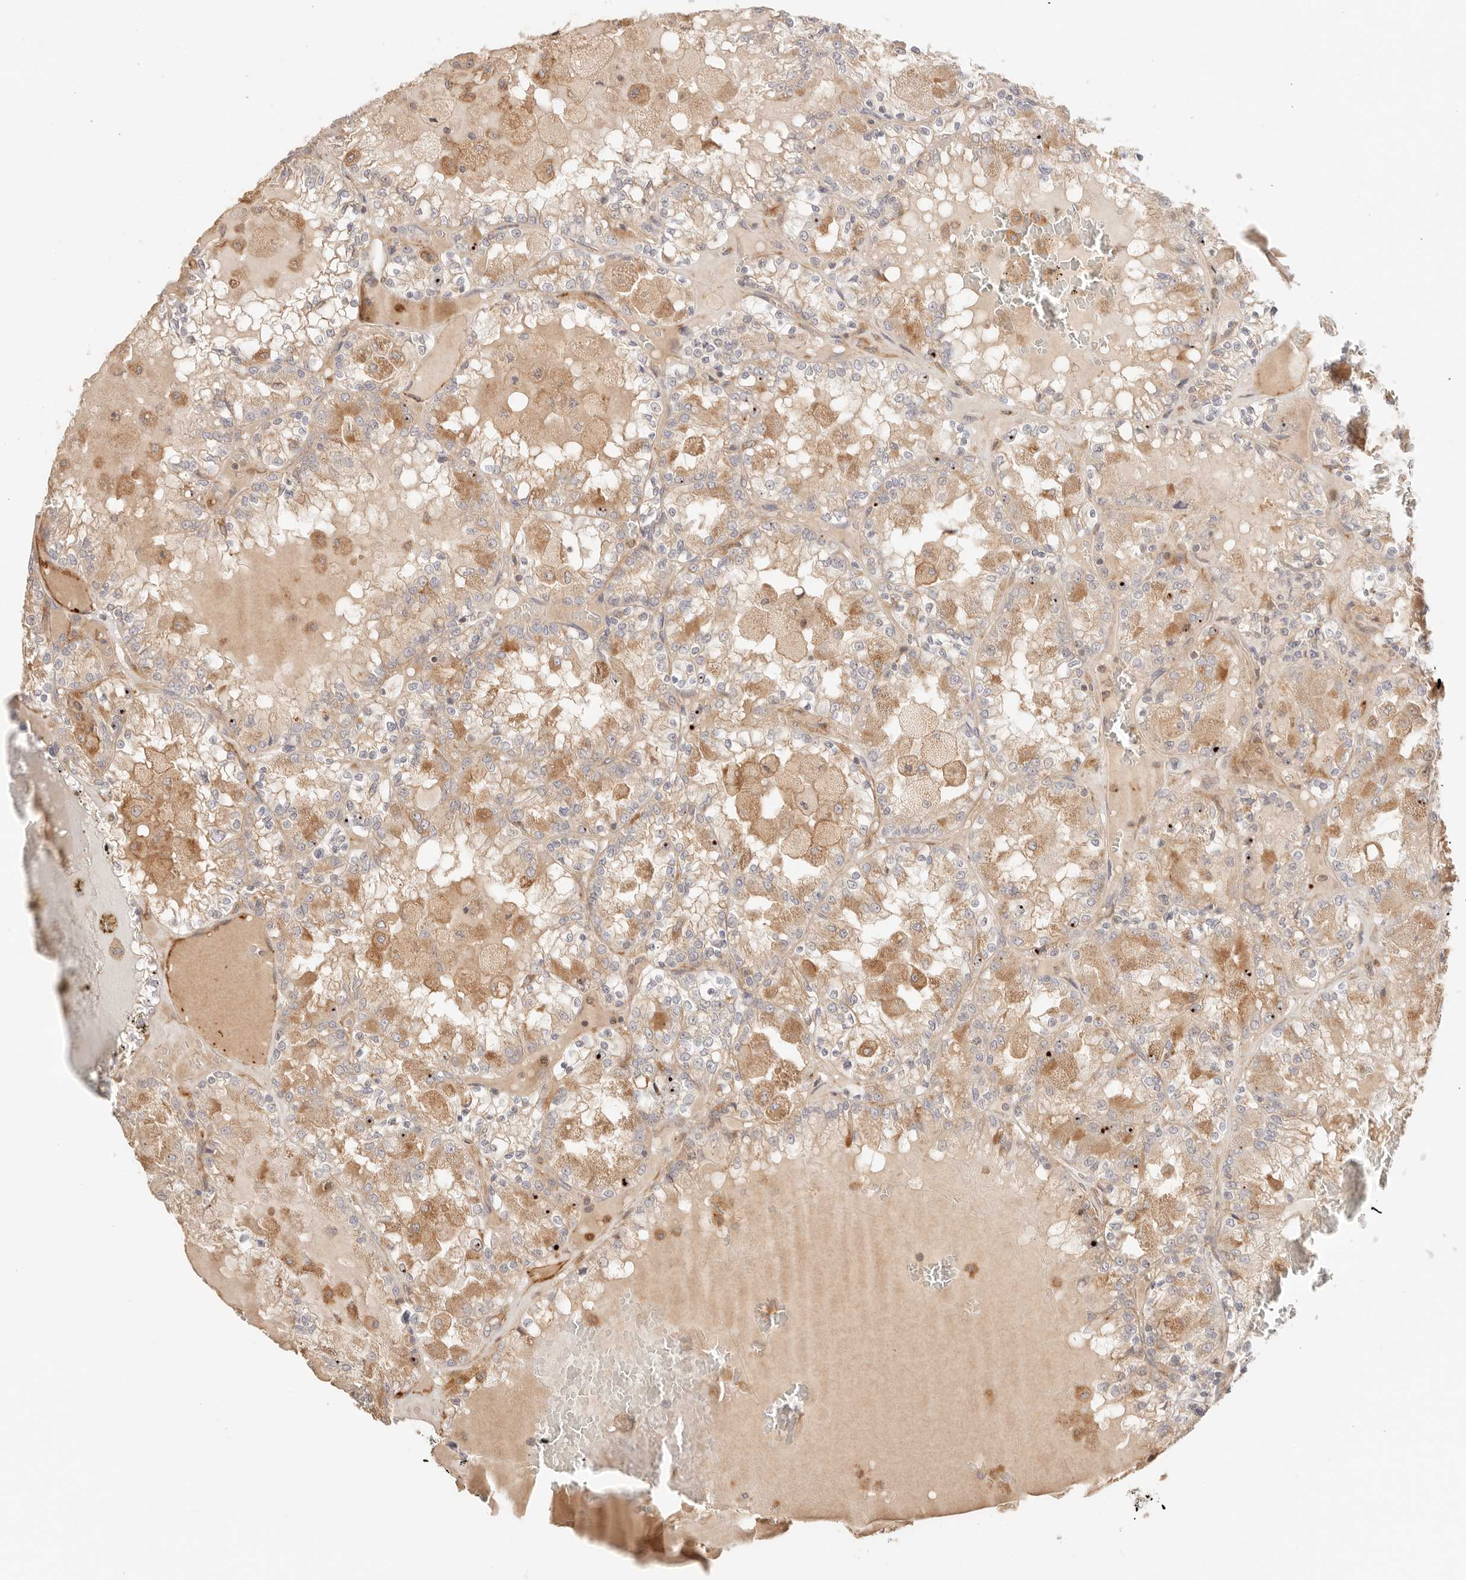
{"staining": {"intensity": "moderate", "quantity": ">75%", "location": "cytoplasmic/membranous"}, "tissue": "renal cancer", "cell_type": "Tumor cells", "image_type": "cancer", "snomed": [{"axis": "morphology", "description": "Adenocarcinoma, NOS"}, {"axis": "topography", "description": "Kidney"}], "caption": "Tumor cells reveal medium levels of moderate cytoplasmic/membranous expression in about >75% of cells in renal cancer (adenocarcinoma).", "gene": "IL1R2", "patient": {"sex": "female", "age": 56}}